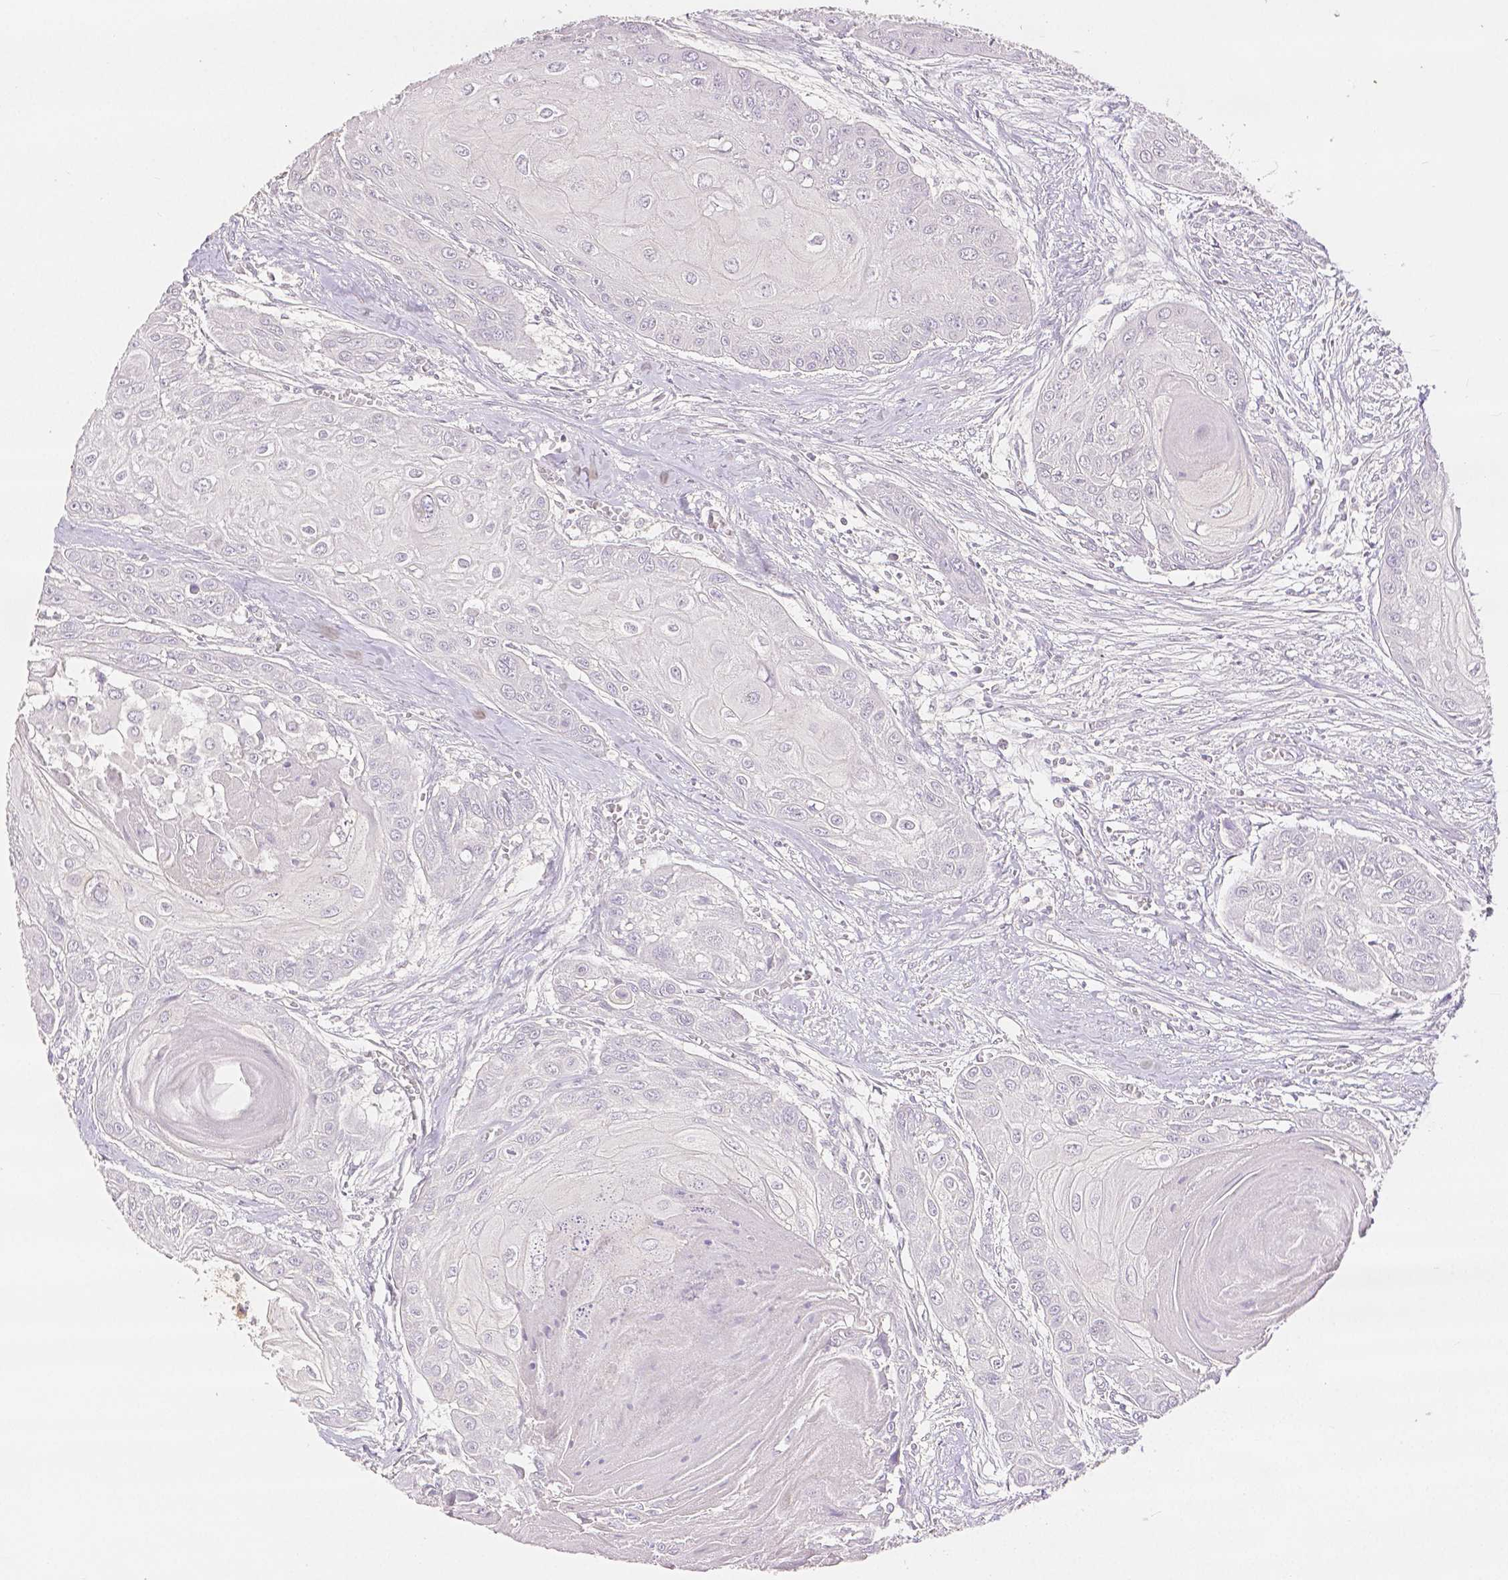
{"staining": {"intensity": "negative", "quantity": "none", "location": "none"}, "tissue": "head and neck cancer", "cell_type": "Tumor cells", "image_type": "cancer", "snomed": [{"axis": "morphology", "description": "Squamous cell carcinoma, NOS"}, {"axis": "topography", "description": "Oral tissue"}, {"axis": "topography", "description": "Head-Neck"}], "caption": "This image is of head and neck cancer (squamous cell carcinoma) stained with IHC to label a protein in brown with the nuclei are counter-stained blue. There is no expression in tumor cells.", "gene": "OCLN", "patient": {"sex": "male", "age": 71}}